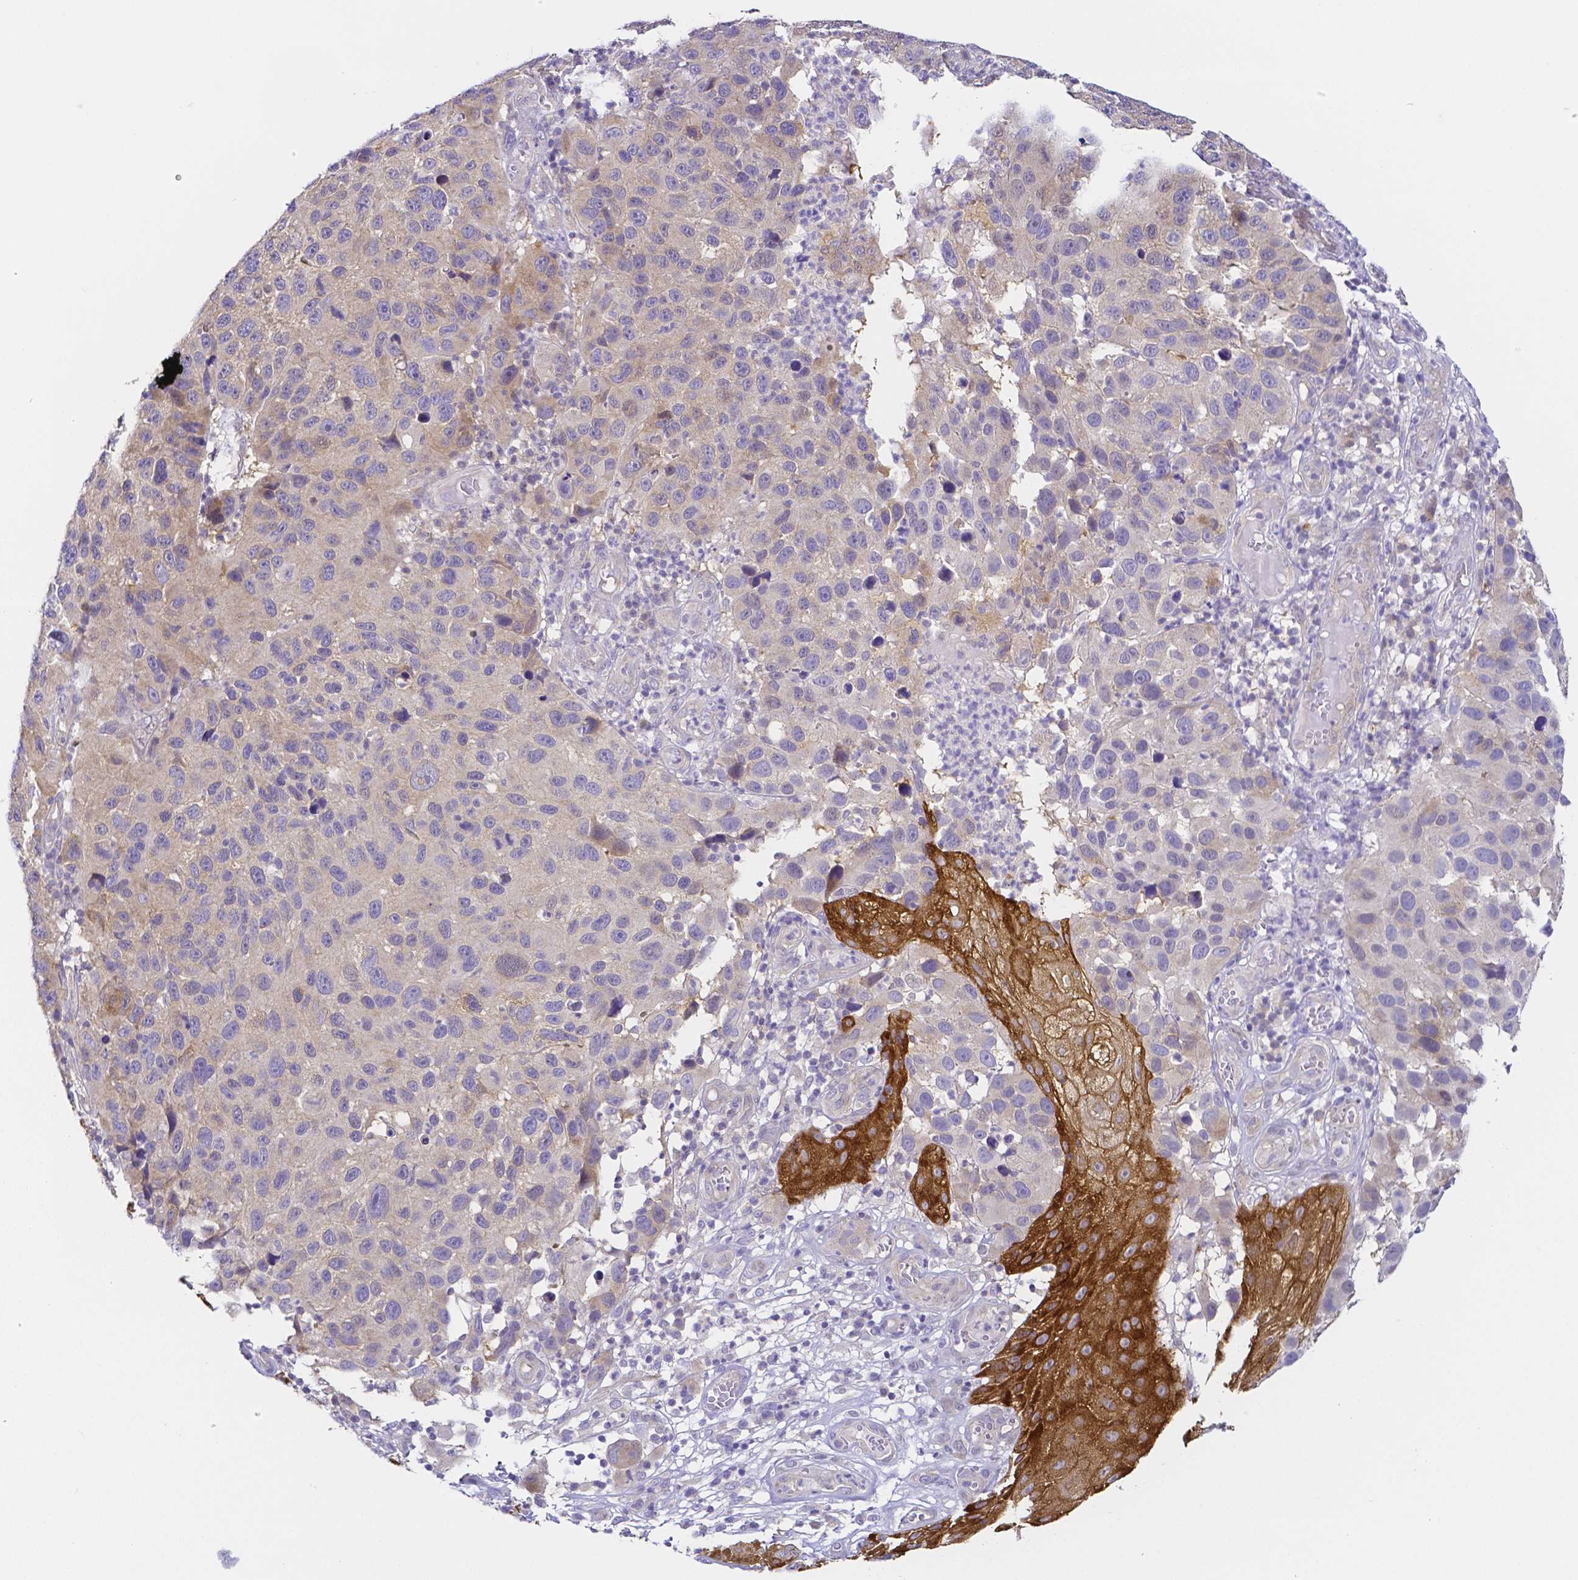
{"staining": {"intensity": "negative", "quantity": "none", "location": "none"}, "tissue": "melanoma", "cell_type": "Tumor cells", "image_type": "cancer", "snomed": [{"axis": "morphology", "description": "Malignant melanoma, NOS"}, {"axis": "topography", "description": "Skin"}], "caption": "This is a histopathology image of IHC staining of melanoma, which shows no positivity in tumor cells. (Brightfield microscopy of DAB immunohistochemistry (IHC) at high magnification).", "gene": "PKP3", "patient": {"sex": "male", "age": 53}}